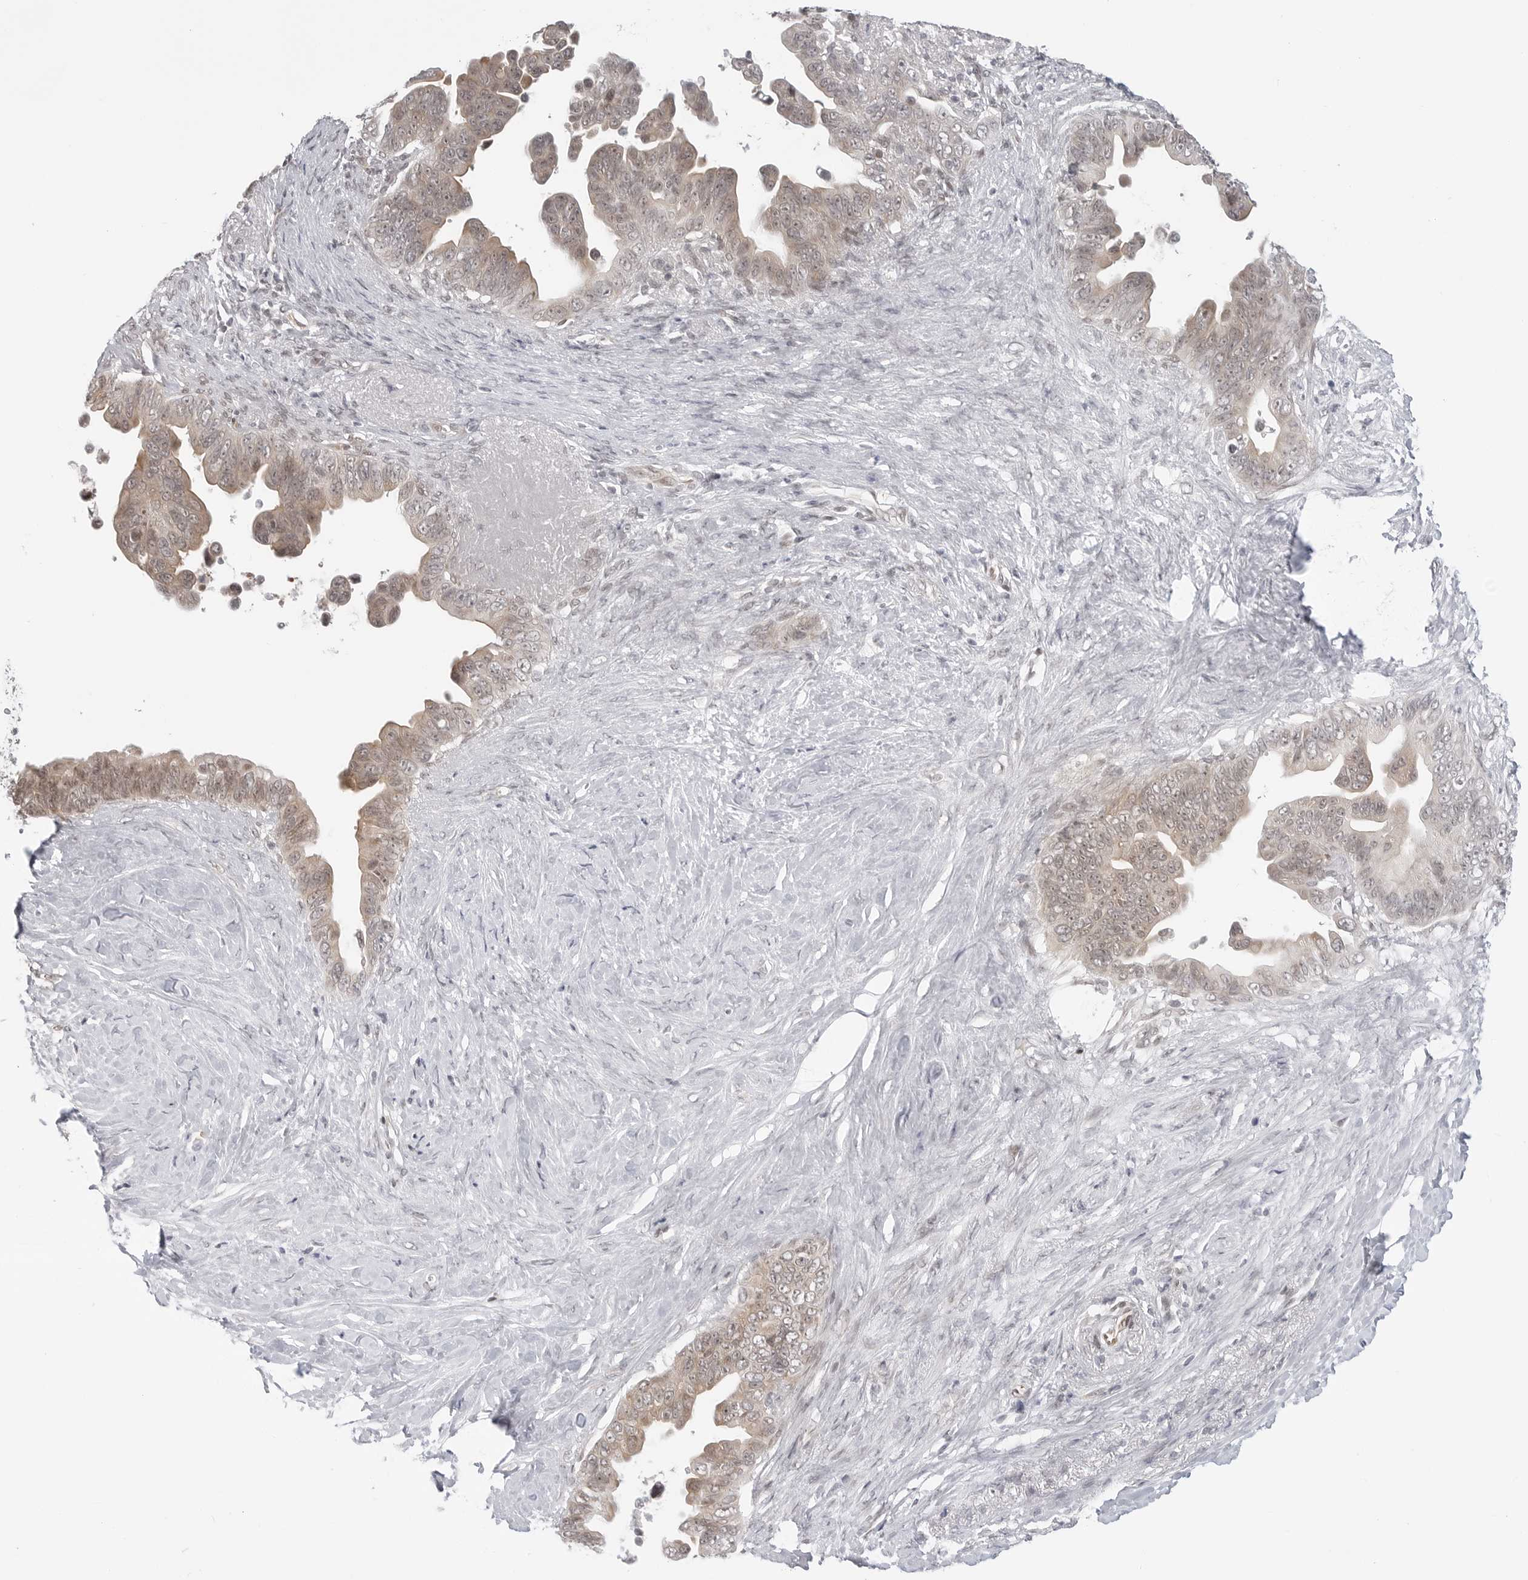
{"staining": {"intensity": "weak", "quantity": "25%-75%", "location": "cytoplasmic/membranous"}, "tissue": "pancreatic cancer", "cell_type": "Tumor cells", "image_type": "cancer", "snomed": [{"axis": "morphology", "description": "Adenocarcinoma, NOS"}, {"axis": "topography", "description": "Pancreas"}], "caption": "This micrograph exhibits immunohistochemistry (IHC) staining of pancreatic adenocarcinoma, with low weak cytoplasmic/membranous expression in about 25%-75% of tumor cells.", "gene": "C8orf33", "patient": {"sex": "female", "age": 72}}